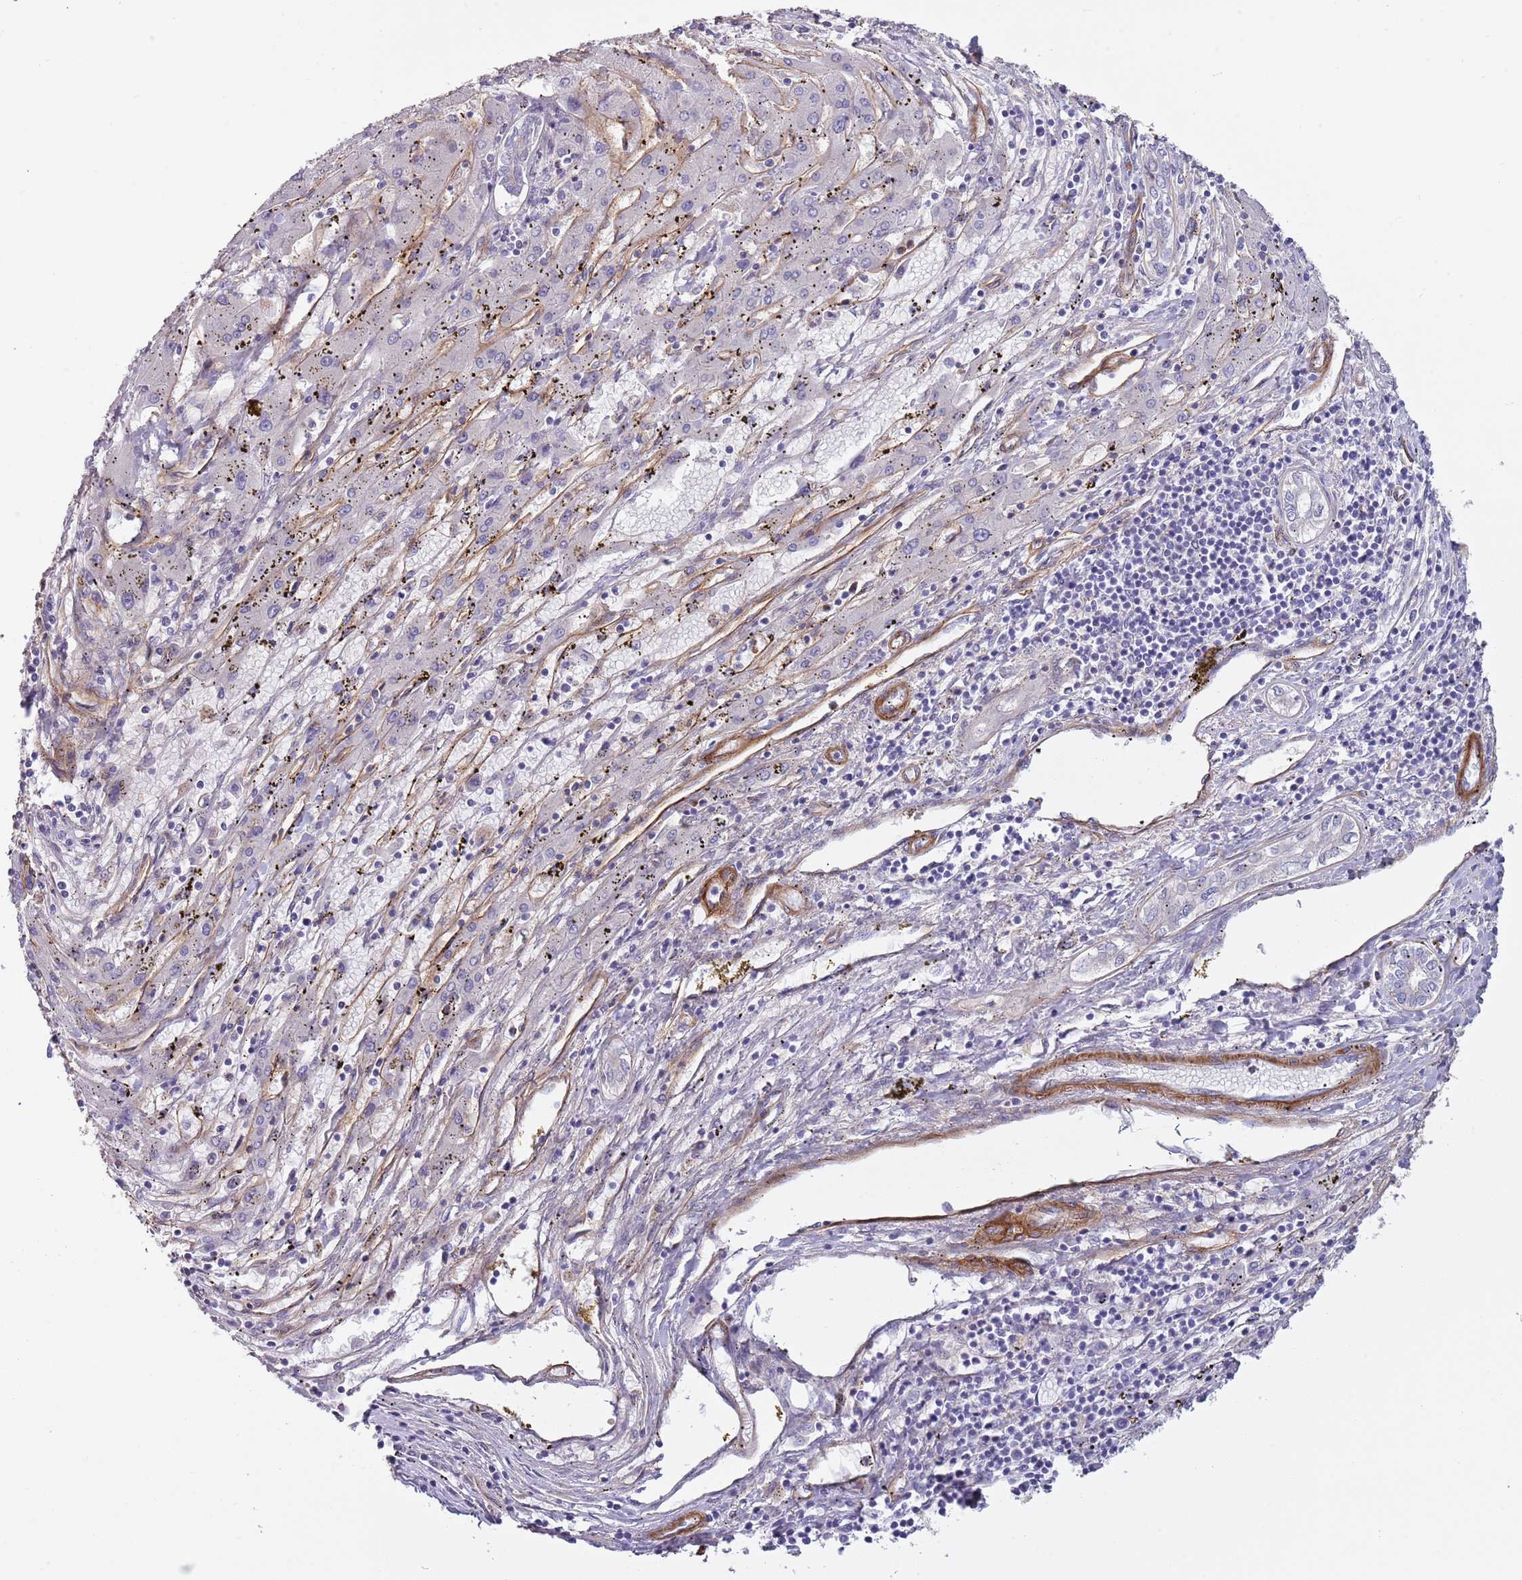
{"staining": {"intensity": "negative", "quantity": "none", "location": "none"}, "tissue": "liver cancer", "cell_type": "Tumor cells", "image_type": "cancer", "snomed": [{"axis": "morphology", "description": "Carcinoma, Hepatocellular, NOS"}, {"axis": "topography", "description": "Liver"}], "caption": "Immunohistochemistry (IHC) image of neoplastic tissue: human liver cancer stained with DAB (3,3'-diaminobenzidine) demonstrates no significant protein positivity in tumor cells.", "gene": "TINAGL1", "patient": {"sex": "male", "age": 72}}